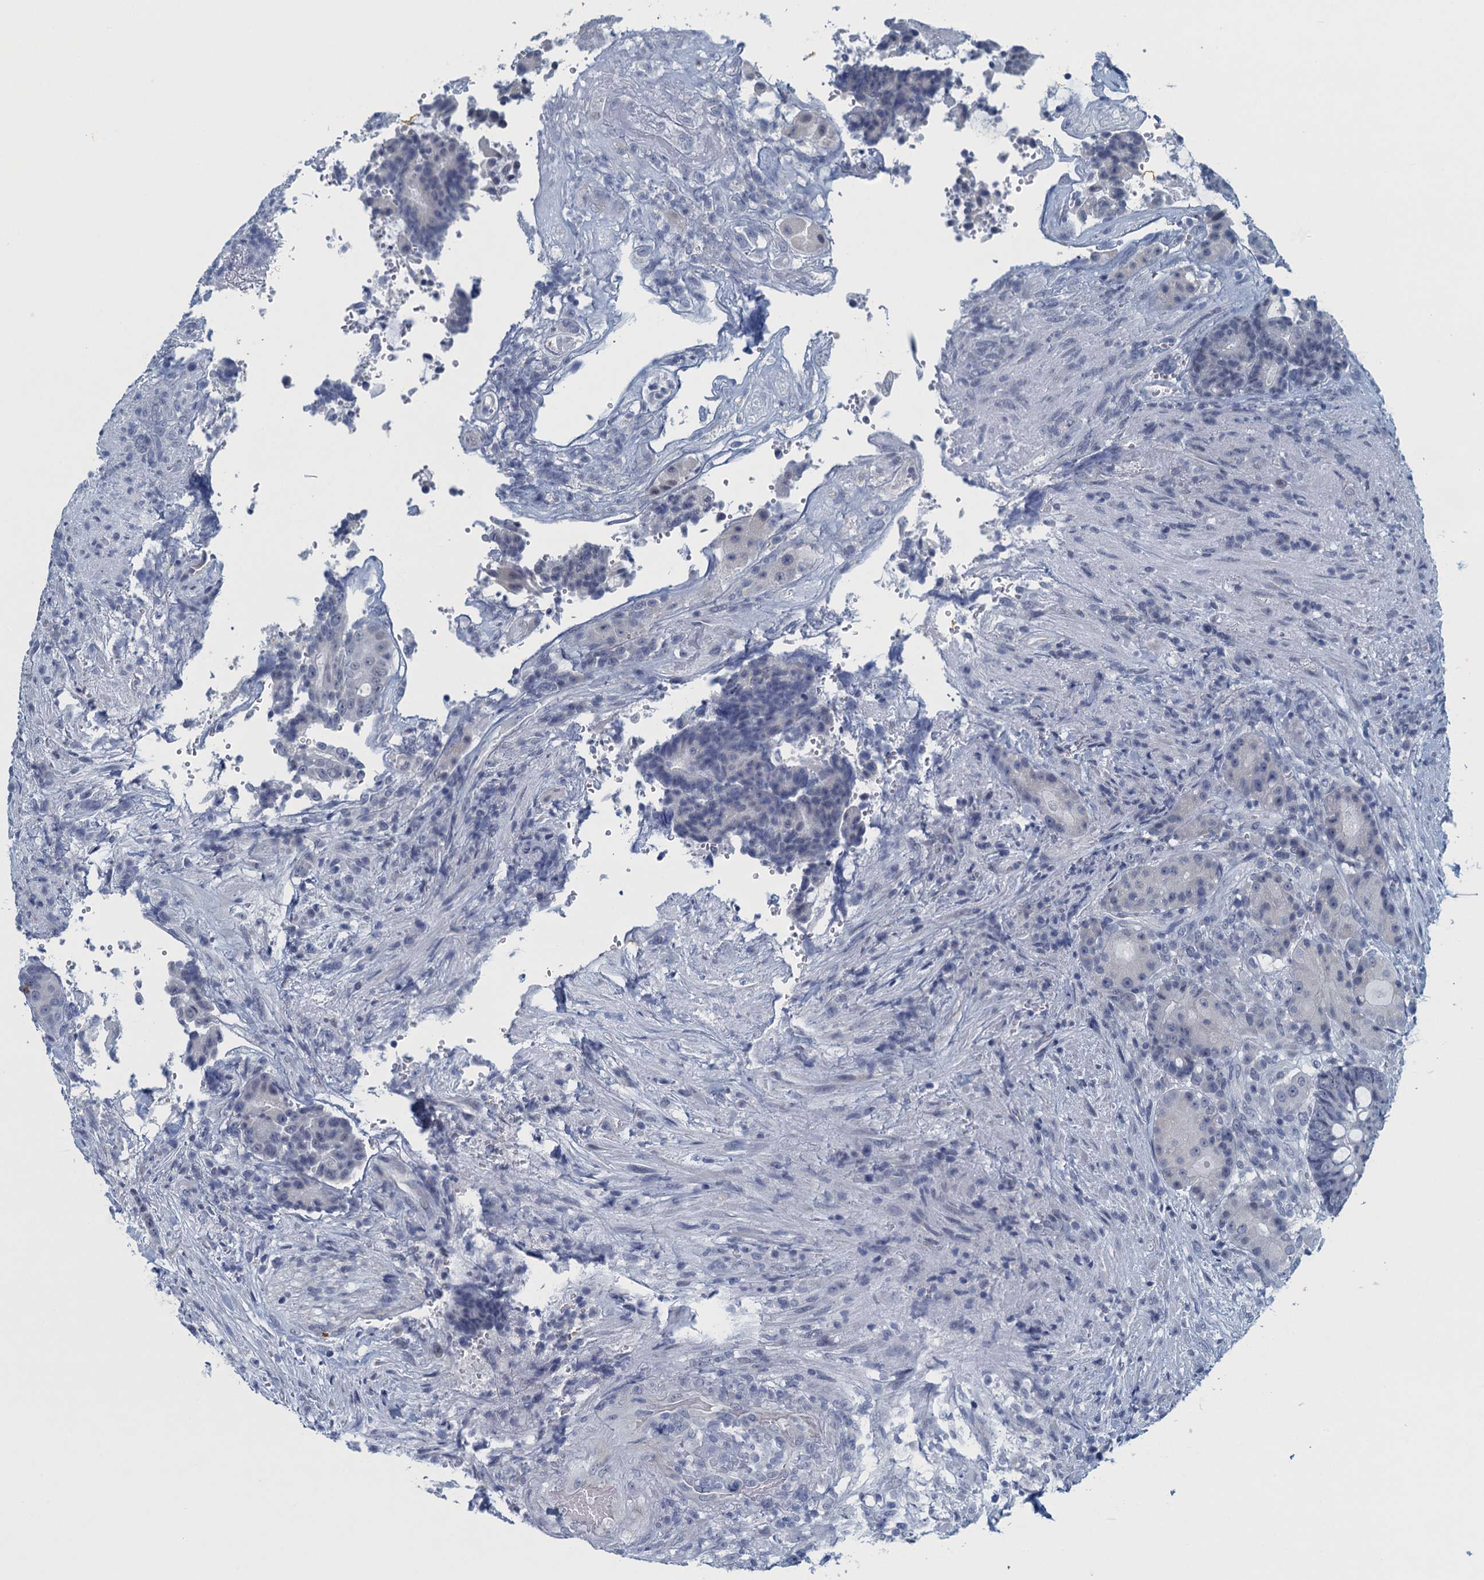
{"staining": {"intensity": "negative", "quantity": "none", "location": "none"}, "tissue": "colorectal cancer", "cell_type": "Tumor cells", "image_type": "cancer", "snomed": [{"axis": "morphology", "description": "Adenocarcinoma, NOS"}, {"axis": "topography", "description": "Rectum"}], "caption": "Immunohistochemistry of human adenocarcinoma (colorectal) exhibits no staining in tumor cells.", "gene": "ENSG00000131152", "patient": {"sex": "male", "age": 69}}